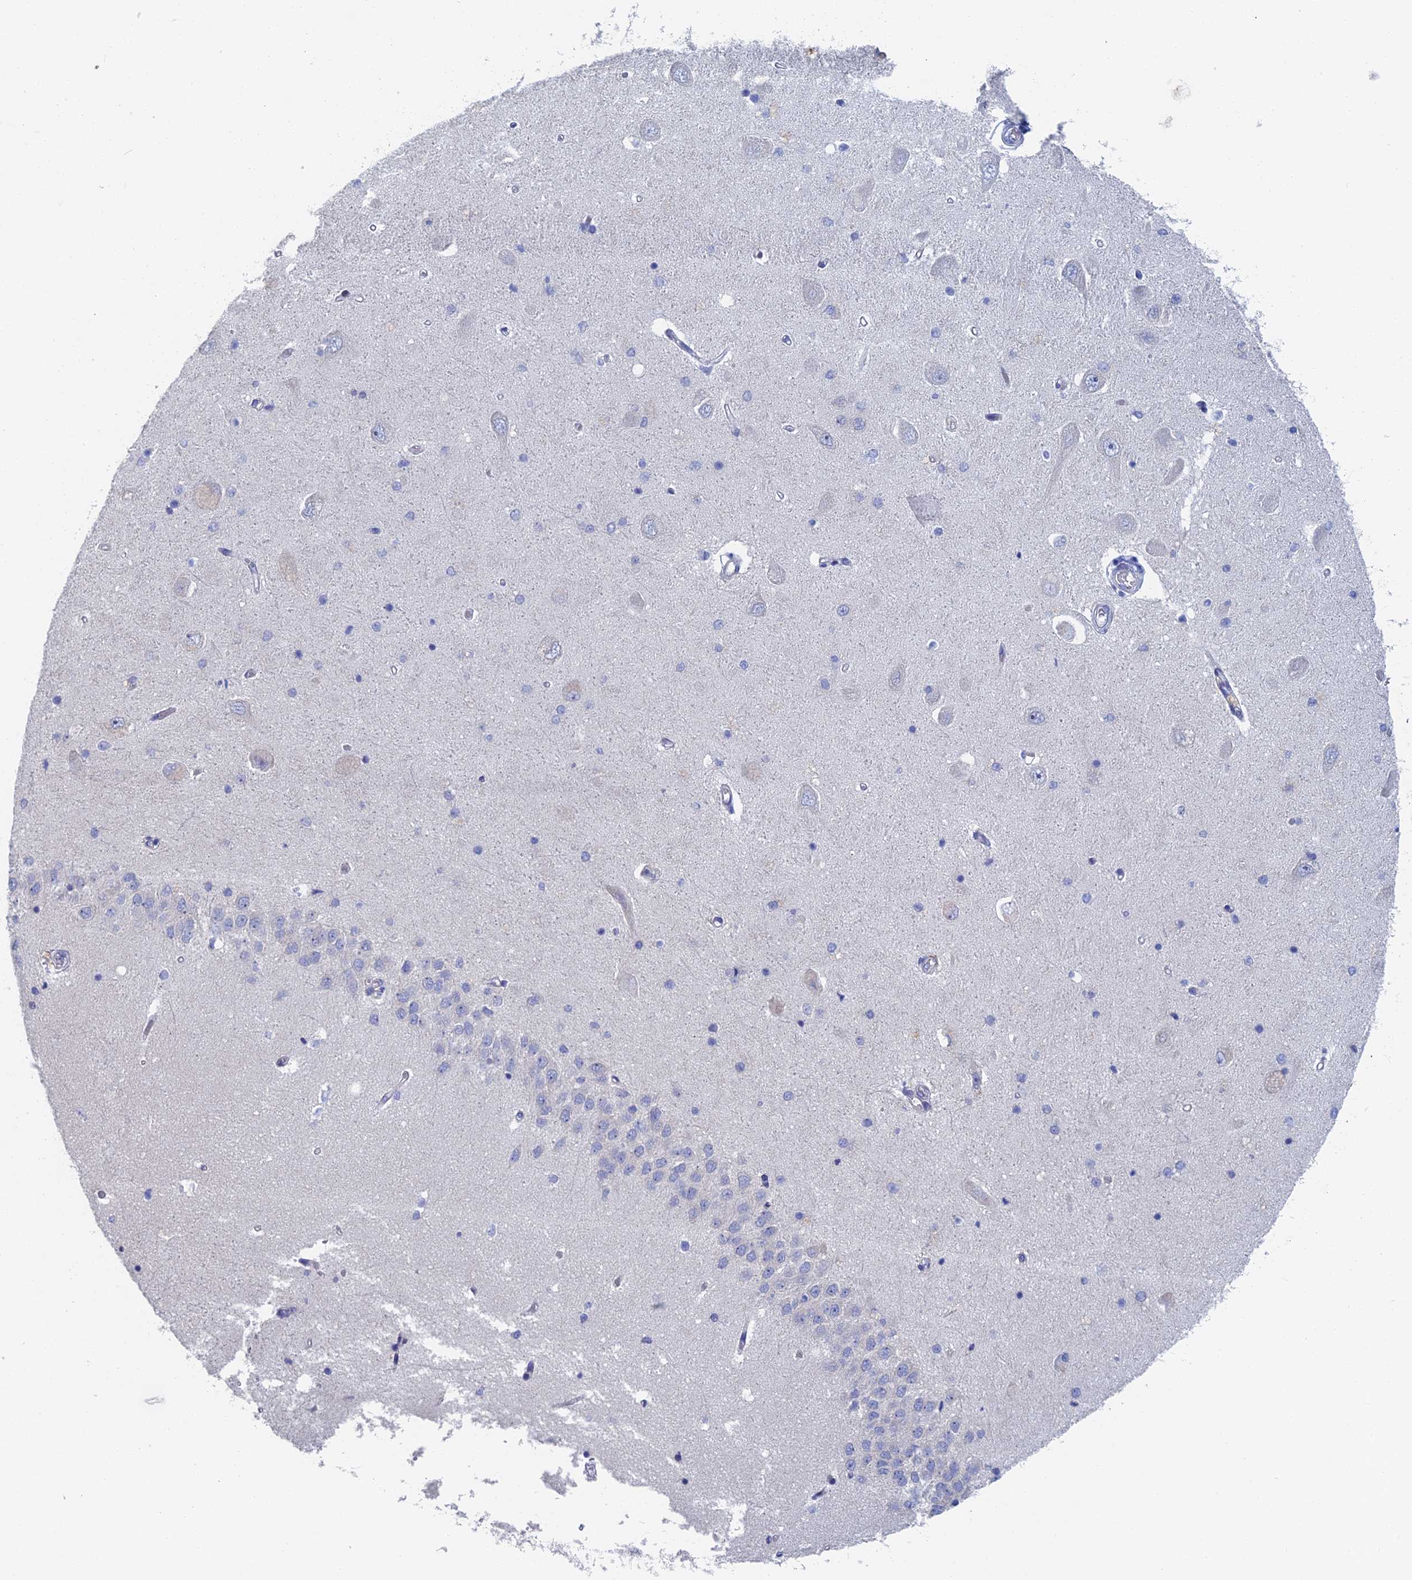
{"staining": {"intensity": "negative", "quantity": "none", "location": "none"}, "tissue": "hippocampus", "cell_type": "Glial cells", "image_type": "normal", "snomed": [{"axis": "morphology", "description": "Normal tissue, NOS"}, {"axis": "topography", "description": "Hippocampus"}], "caption": "Immunohistochemical staining of benign hippocampus shows no significant staining in glial cells. The staining was performed using DAB (3,3'-diaminobenzidine) to visualize the protein expression in brown, while the nuclei were stained in blue with hematoxylin (Magnification: 20x).", "gene": "DRGX", "patient": {"sex": "male", "age": 45}}